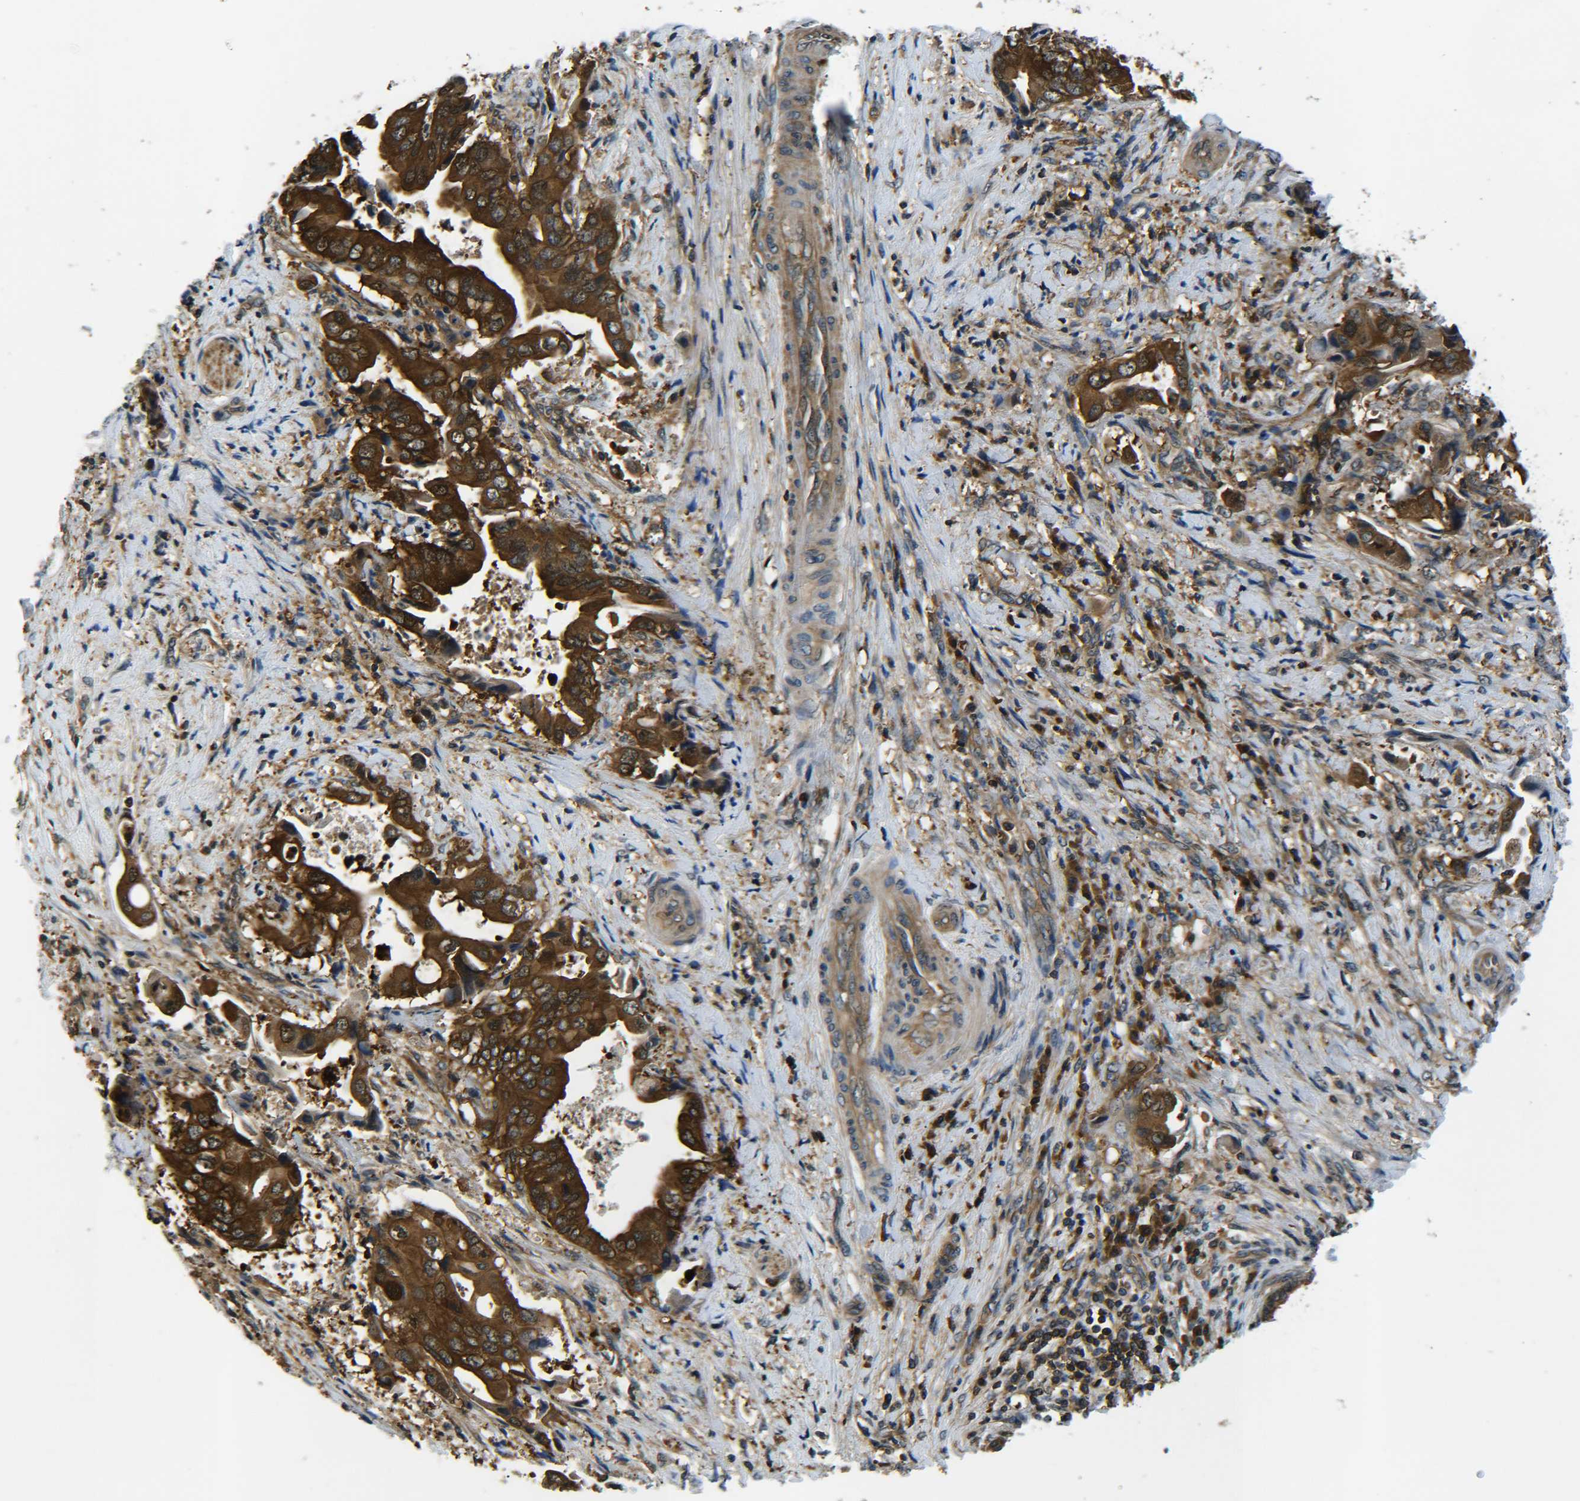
{"staining": {"intensity": "strong", "quantity": ">75%", "location": "cytoplasmic/membranous,nuclear"}, "tissue": "liver cancer", "cell_type": "Tumor cells", "image_type": "cancer", "snomed": [{"axis": "morphology", "description": "Cholangiocarcinoma"}, {"axis": "topography", "description": "Liver"}], "caption": "Brown immunohistochemical staining in human liver cancer (cholangiocarcinoma) displays strong cytoplasmic/membranous and nuclear staining in about >75% of tumor cells. The protein is stained brown, and the nuclei are stained in blue (DAB IHC with brightfield microscopy, high magnification).", "gene": "PREB", "patient": {"sex": "male", "age": 58}}